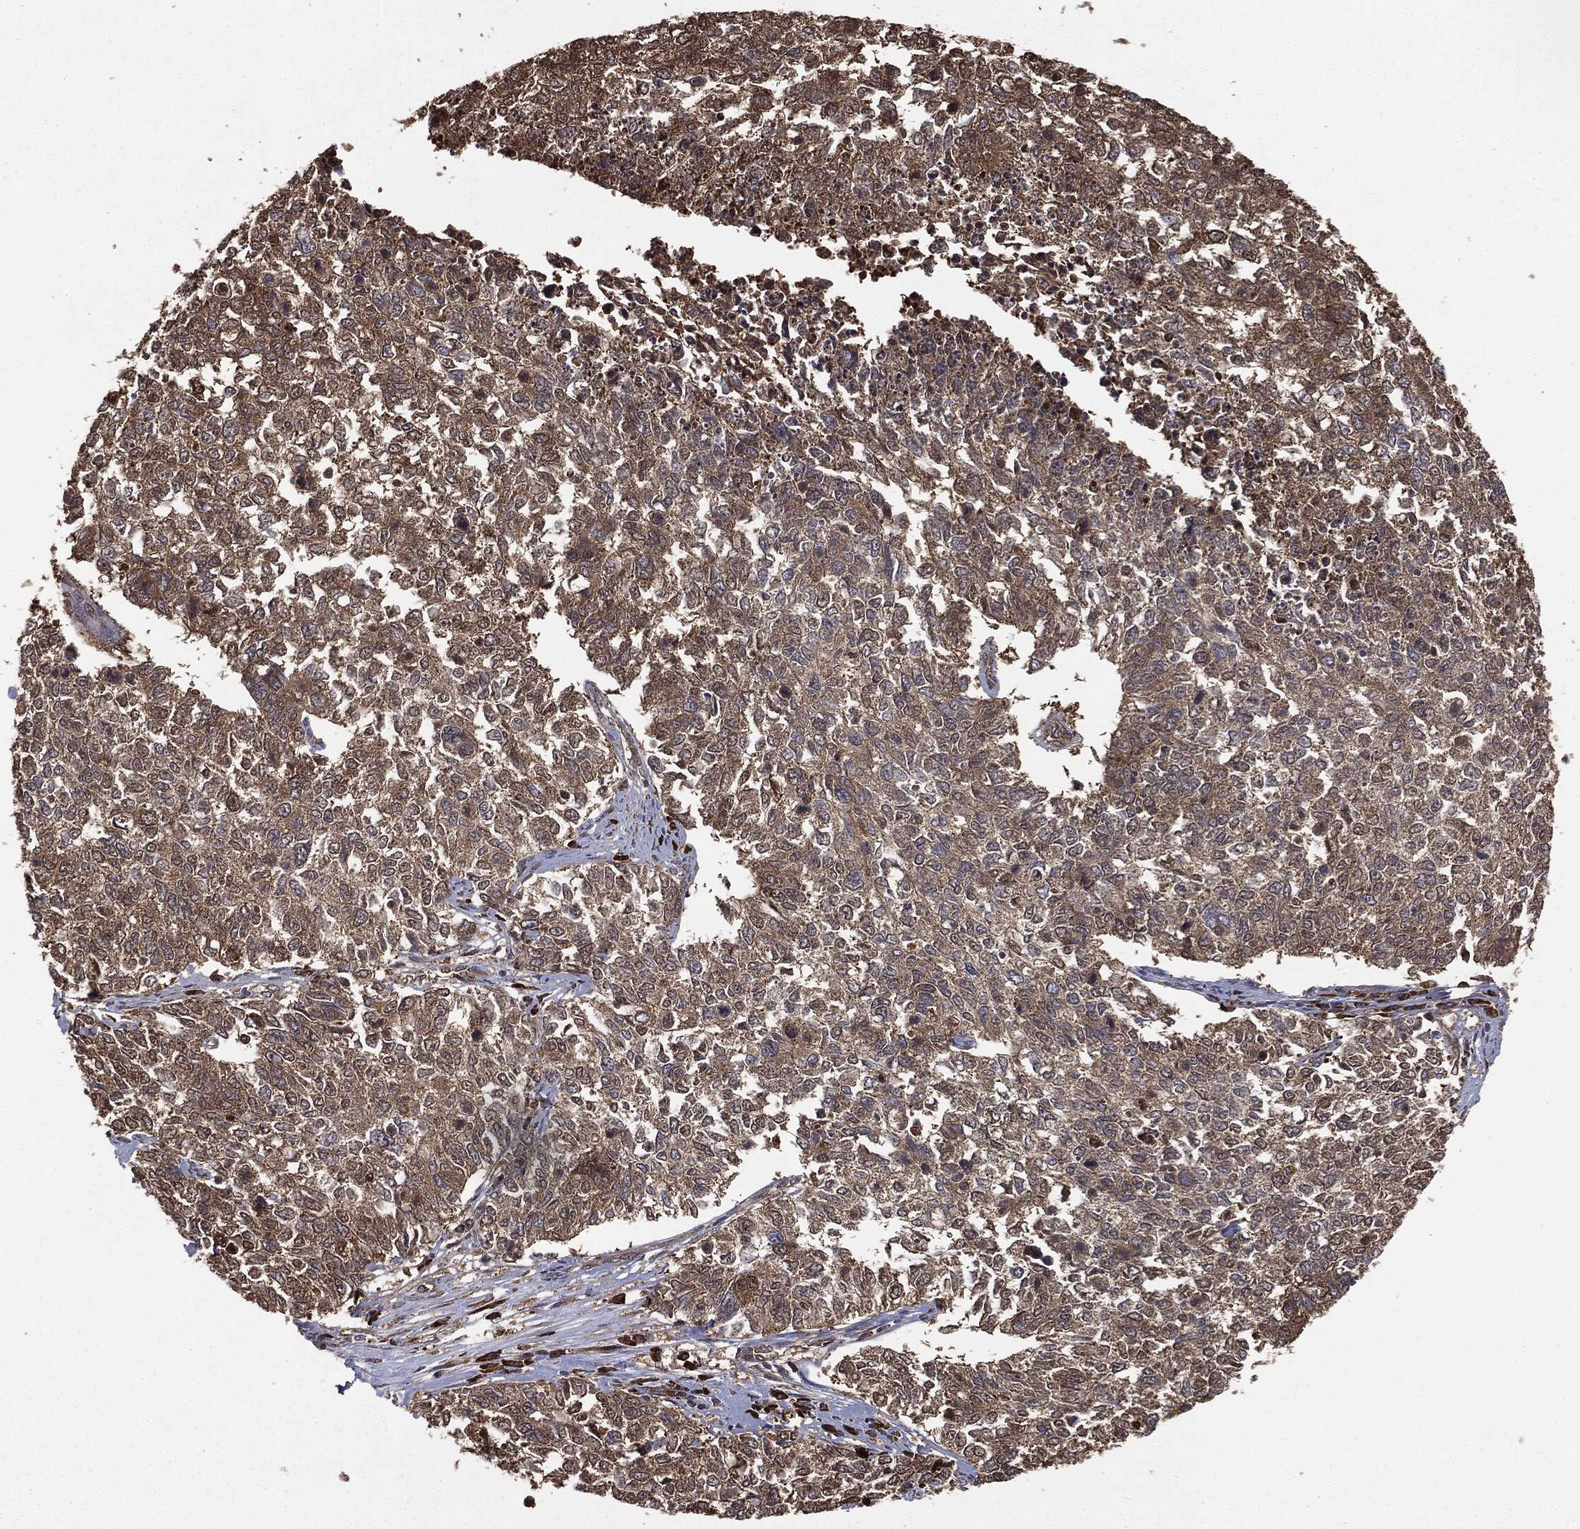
{"staining": {"intensity": "moderate", "quantity": "25%-75%", "location": "cytoplasmic/membranous"}, "tissue": "cervical cancer", "cell_type": "Tumor cells", "image_type": "cancer", "snomed": [{"axis": "morphology", "description": "Adenocarcinoma, NOS"}, {"axis": "topography", "description": "Cervix"}], "caption": "An IHC image of tumor tissue is shown. Protein staining in brown shows moderate cytoplasmic/membranous positivity in cervical adenocarcinoma within tumor cells. The staining was performed using DAB (3,3'-diaminobenzidine) to visualize the protein expression in brown, while the nuclei were stained in blue with hematoxylin (Magnification: 20x).", "gene": "NME1", "patient": {"sex": "female", "age": 63}}